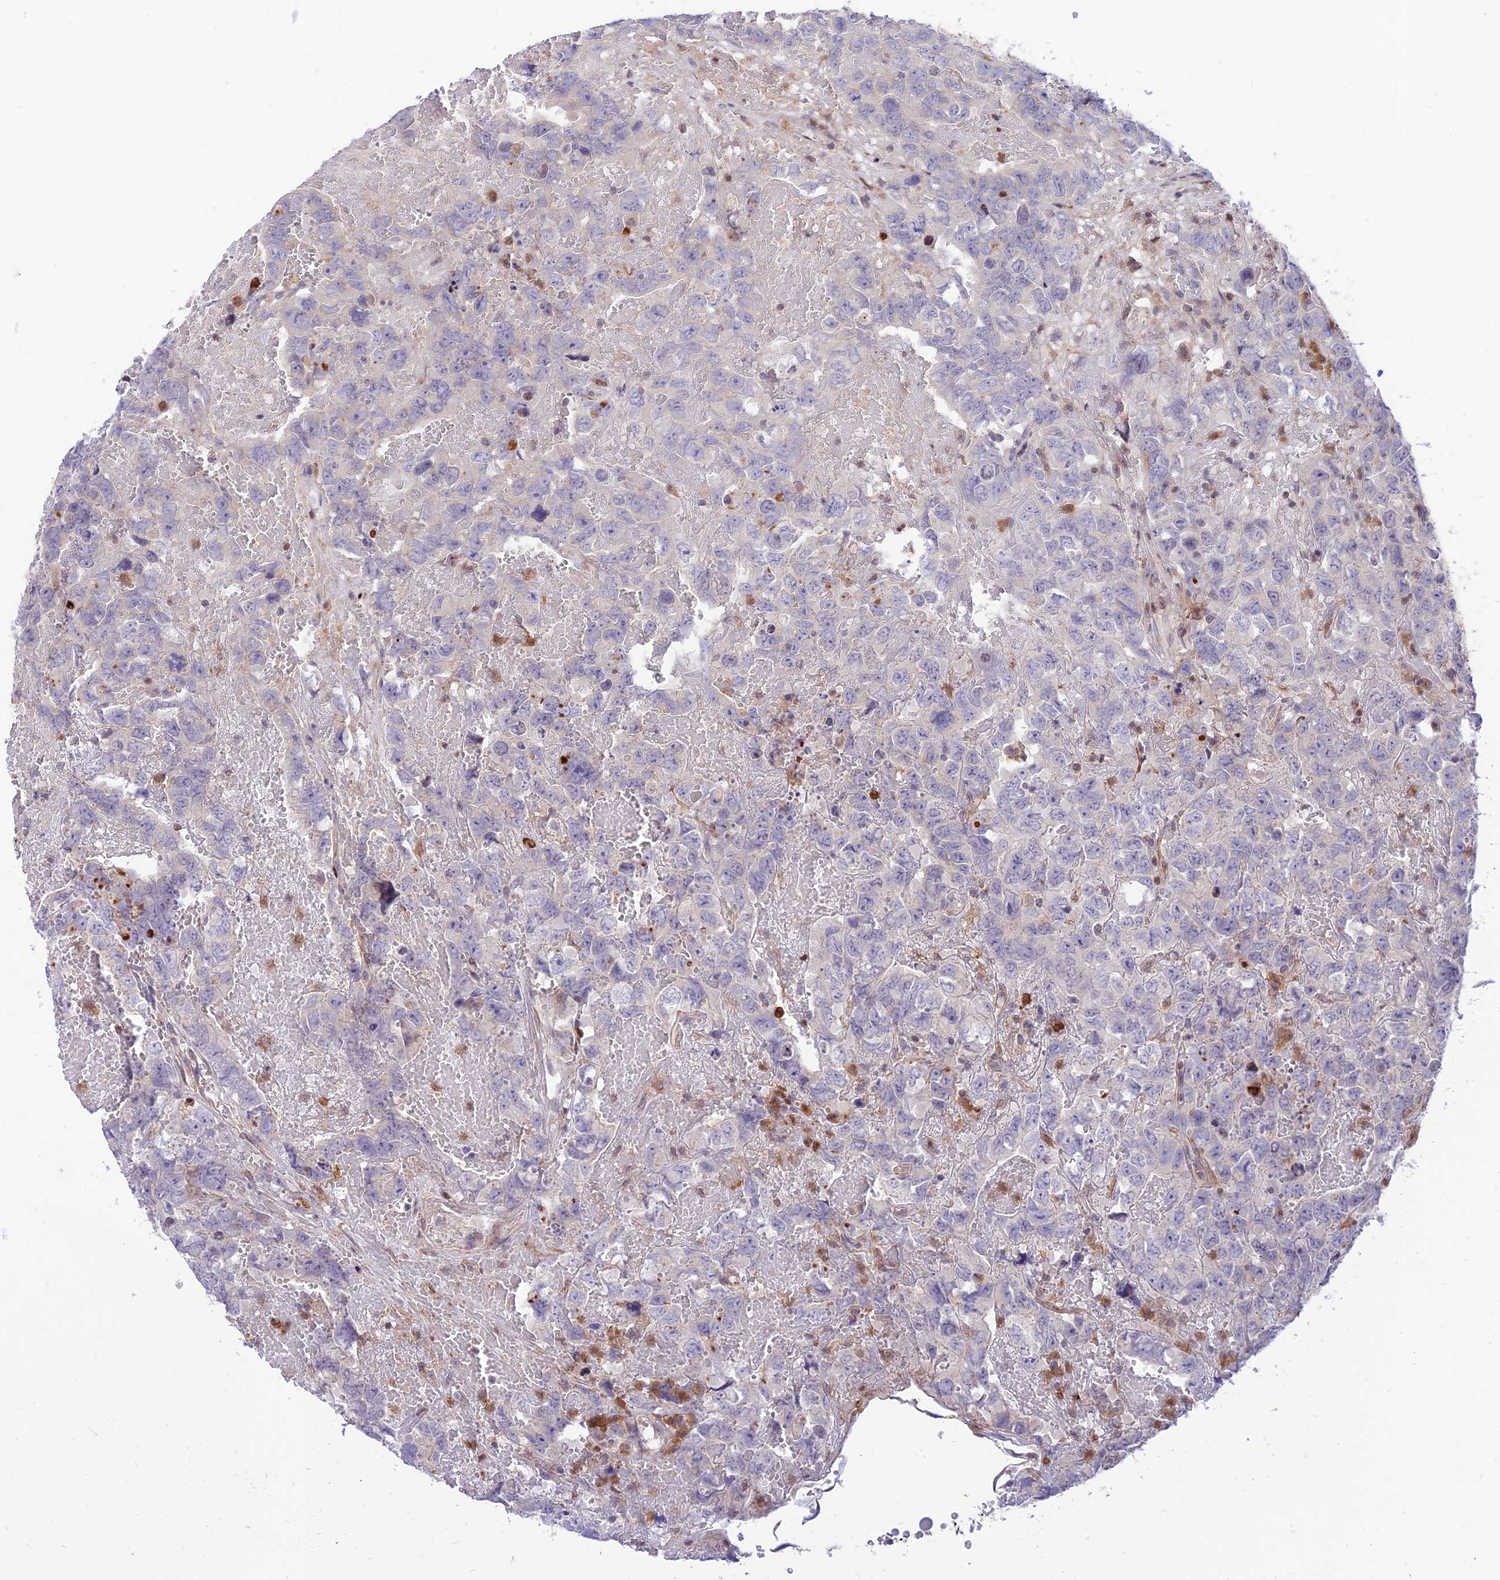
{"staining": {"intensity": "negative", "quantity": "none", "location": "none"}, "tissue": "testis cancer", "cell_type": "Tumor cells", "image_type": "cancer", "snomed": [{"axis": "morphology", "description": "Carcinoma, Embryonal, NOS"}, {"axis": "topography", "description": "Testis"}], "caption": "This is a image of immunohistochemistry staining of testis cancer (embryonal carcinoma), which shows no staining in tumor cells.", "gene": "FAM186B", "patient": {"sex": "male", "age": 45}}